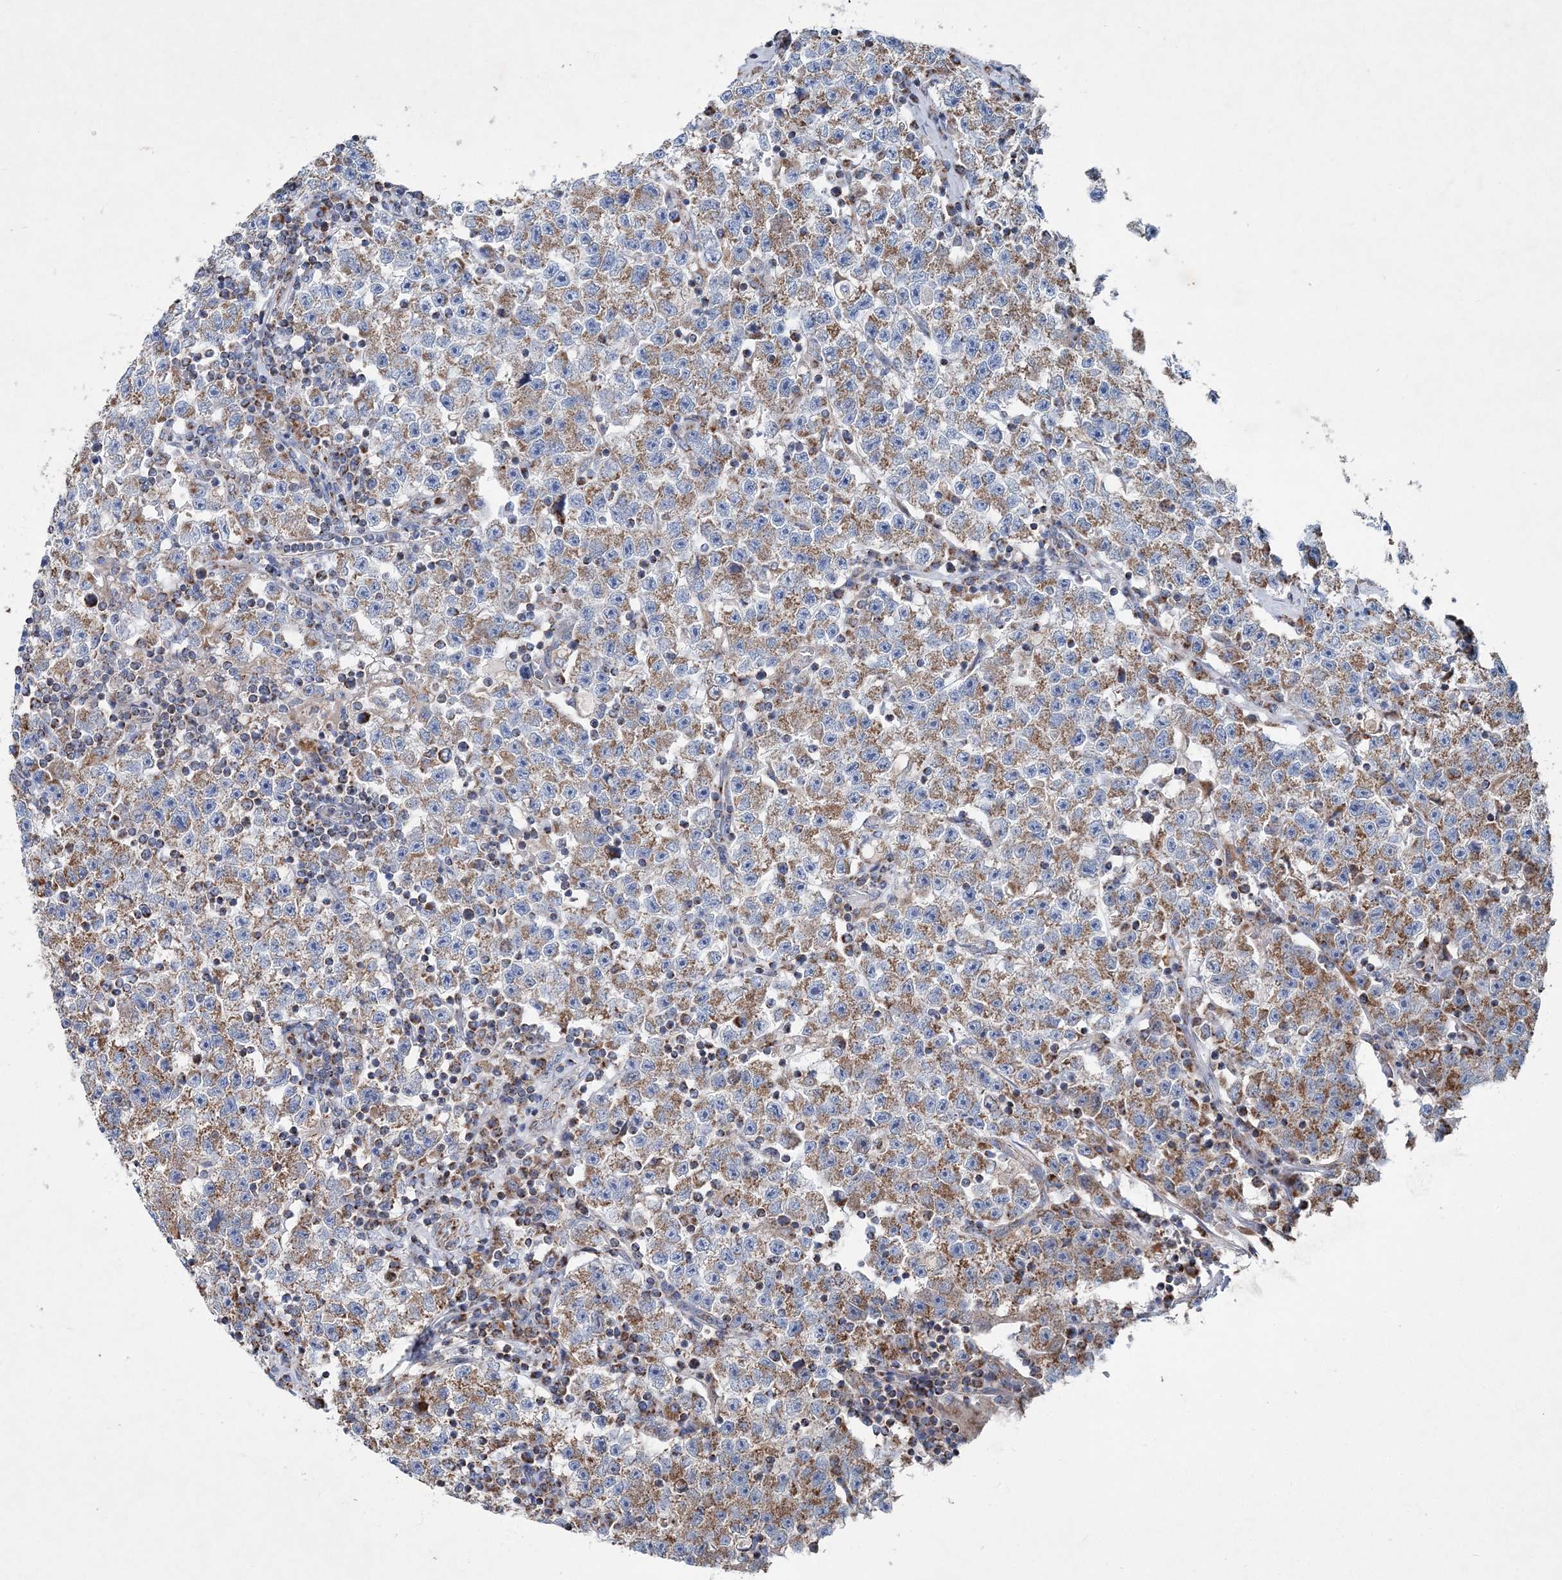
{"staining": {"intensity": "moderate", "quantity": ">75%", "location": "cytoplasmic/membranous"}, "tissue": "testis cancer", "cell_type": "Tumor cells", "image_type": "cancer", "snomed": [{"axis": "morphology", "description": "Seminoma, NOS"}, {"axis": "topography", "description": "Testis"}], "caption": "About >75% of tumor cells in human testis cancer show moderate cytoplasmic/membranous protein staining as visualized by brown immunohistochemical staining.", "gene": "SPAG16", "patient": {"sex": "male", "age": 22}}